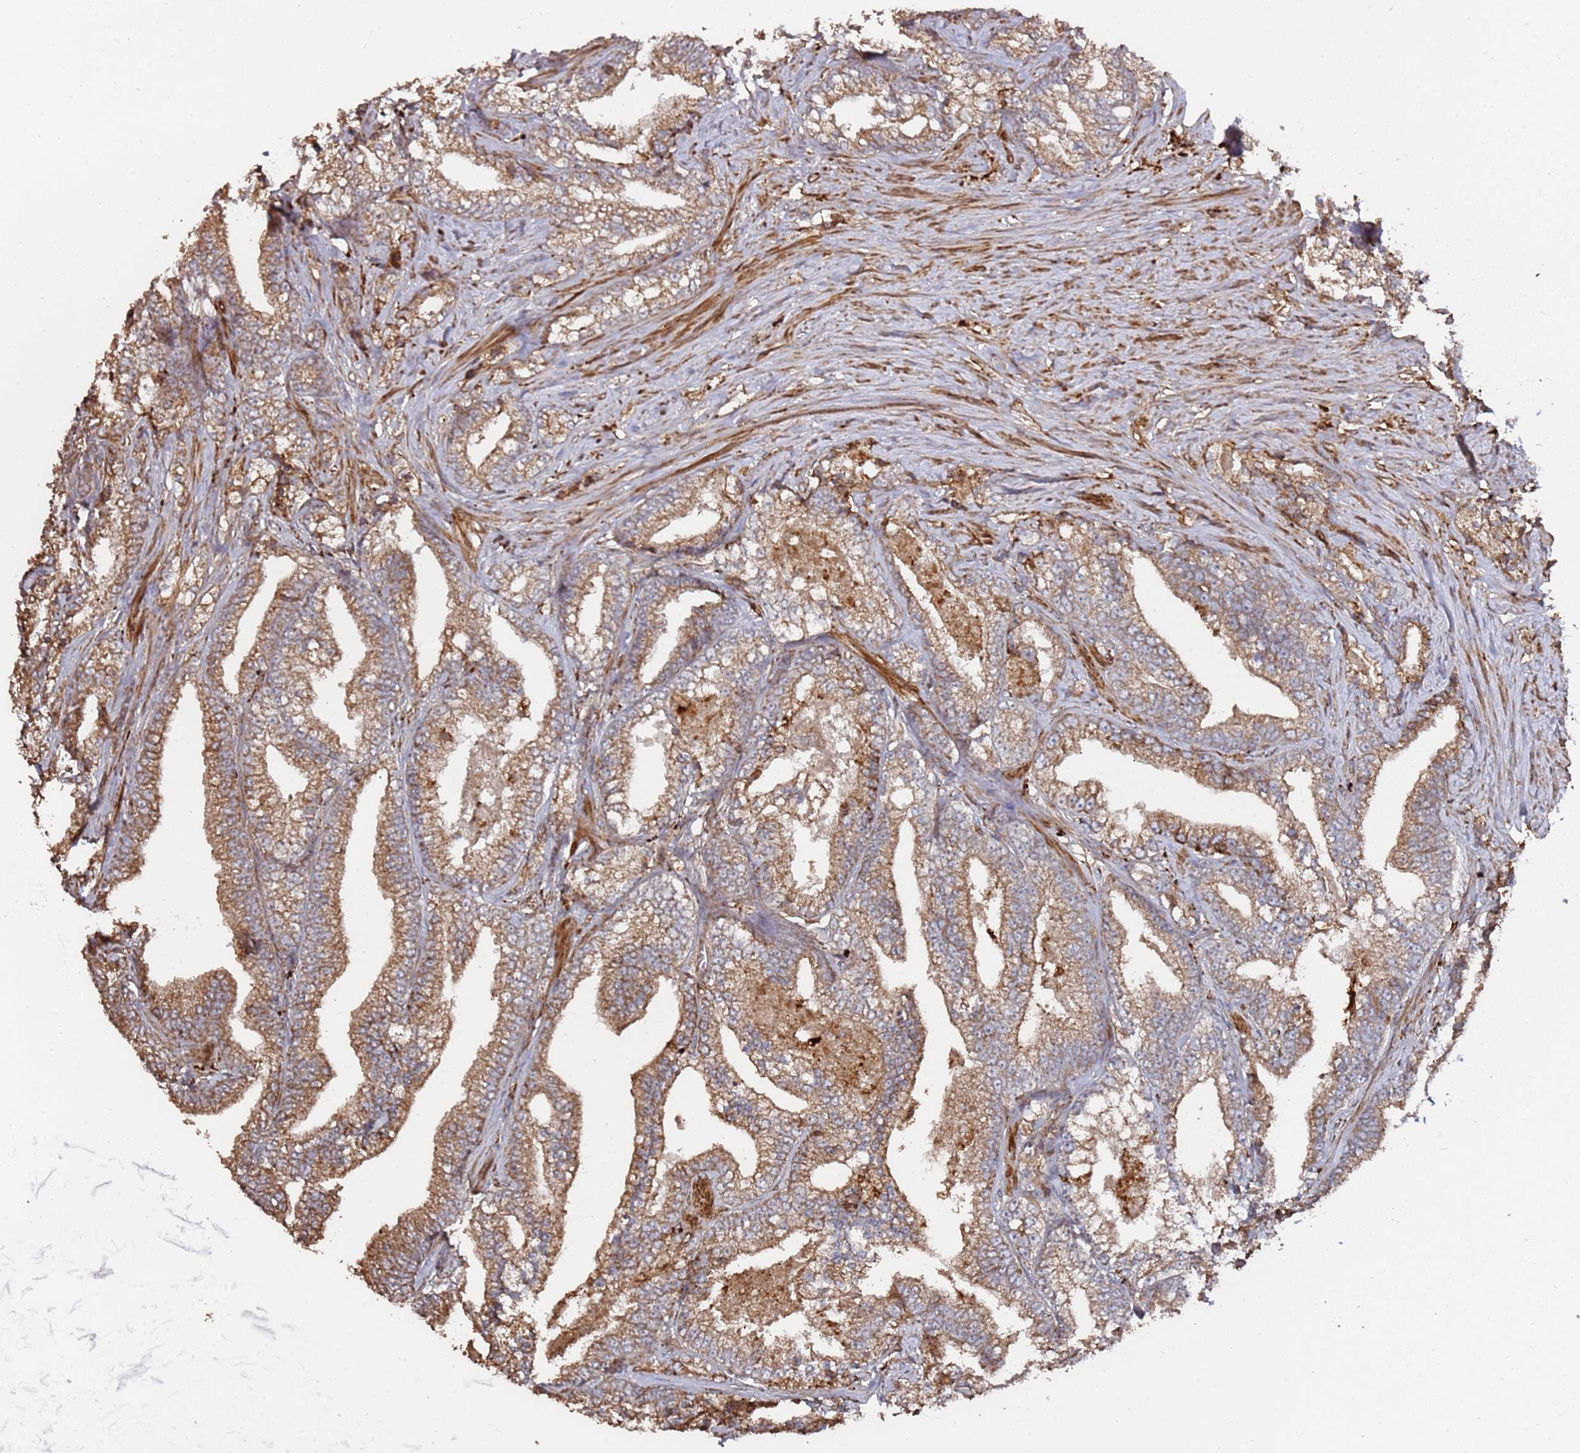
{"staining": {"intensity": "moderate", "quantity": ">75%", "location": "cytoplasmic/membranous"}, "tissue": "prostate cancer", "cell_type": "Tumor cells", "image_type": "cancer", "snomed": [{"axis": "morphology", "description": "Adenocarcinoma, High grade"}, {"axis": "topography", "description": "Prostate and seminal vesicle, NOS"}], "caption": "Brown immunohistochemical staining in human prostate cancer shows moderate cytoplasmic/membranous expression in approximately >75% of tumor cells. (IHC, brightfield microscopy, high magnification).", "gene": "LACC1", "patient": {"sex": "male", "age": 67}}